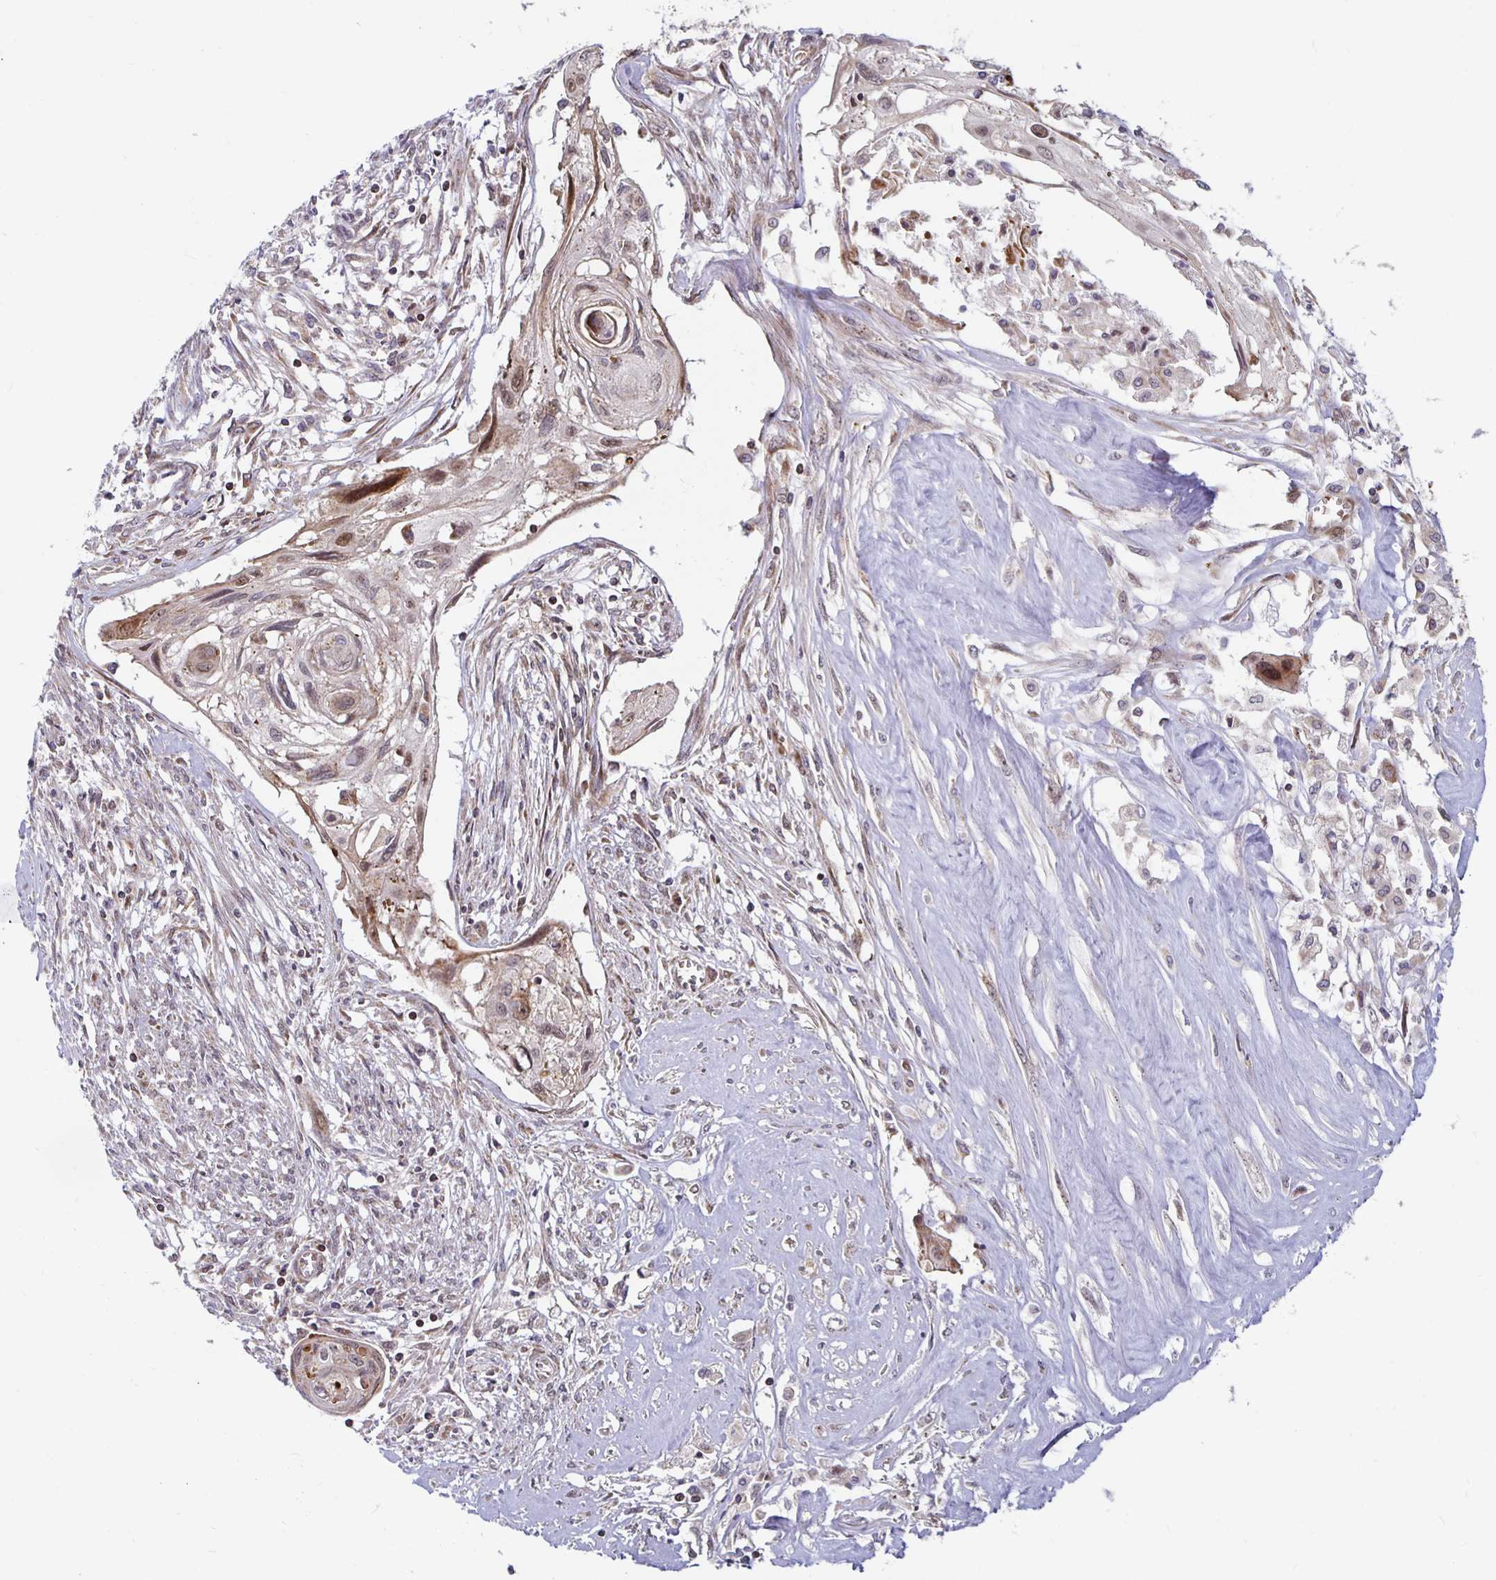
{"staining": {"intensity": "moderate", "quantity": "<25%", "location": "cytoplasmic/membranous,nuclear"}, "tissue": "cervical cancer", "cell_type": "Tumor cells", "image_type": "cancer", "snomed": [{"axis": "morphology", "description": "Squamous cell carcinoma, NOS"}, {"axis": "topography", "description": "Cervix"}], "caption": "This histopathology image exhibits immunohistochemistry (IHC) staining of human cervical squamous cell carcinoma, with low moderate cytoplasmic/membranous and nuclear positivity in approximately <25% of tumor cells.", "gene": "MRPL28", "patient": {"sex": "female", "age": 49}}